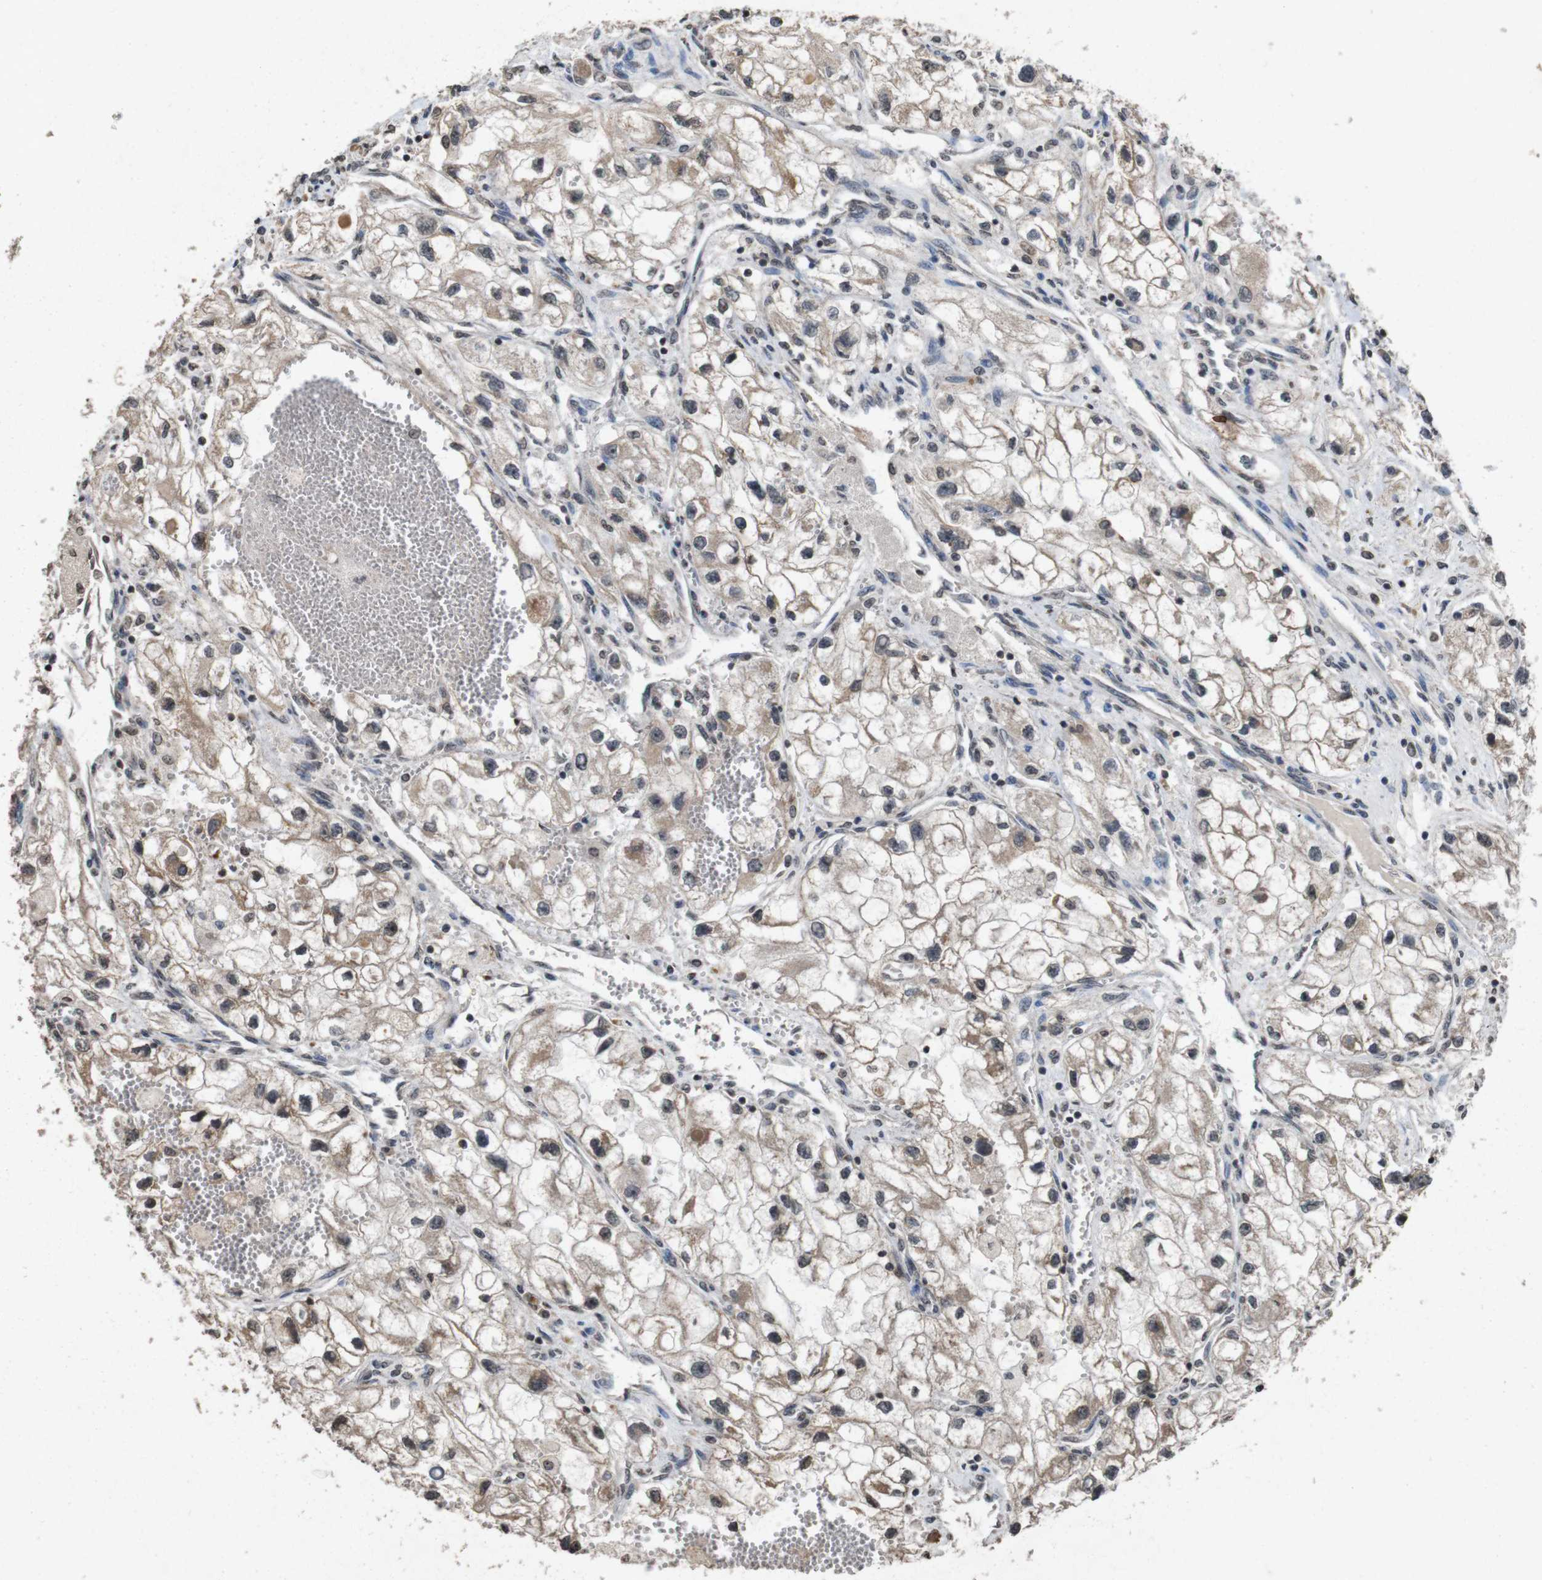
{"staining": {"intensity": "weak", "quantity": ">75%", "location": "cytoplasmic/membranous"}, "tissue": "renal cancer", "cell_type": "Tumor cells", "image_type": "cancer", "snomed": [{"axis": "morphology", "description": "Adenocarcinoma, NOS"}, {"axis": "topography", "description": "Kidney"}], "caption": "Immunohistochemical staining of human renal cancer (adenocarcinoma) shows weak cytoplasmic/membranous protein positivity in about >75% of tumor cells. The protein of interest is shown in brown color, while the nuclei are stained blue.", "gene": "SORL1", "patient": {"sex": "female", "age": 70}}